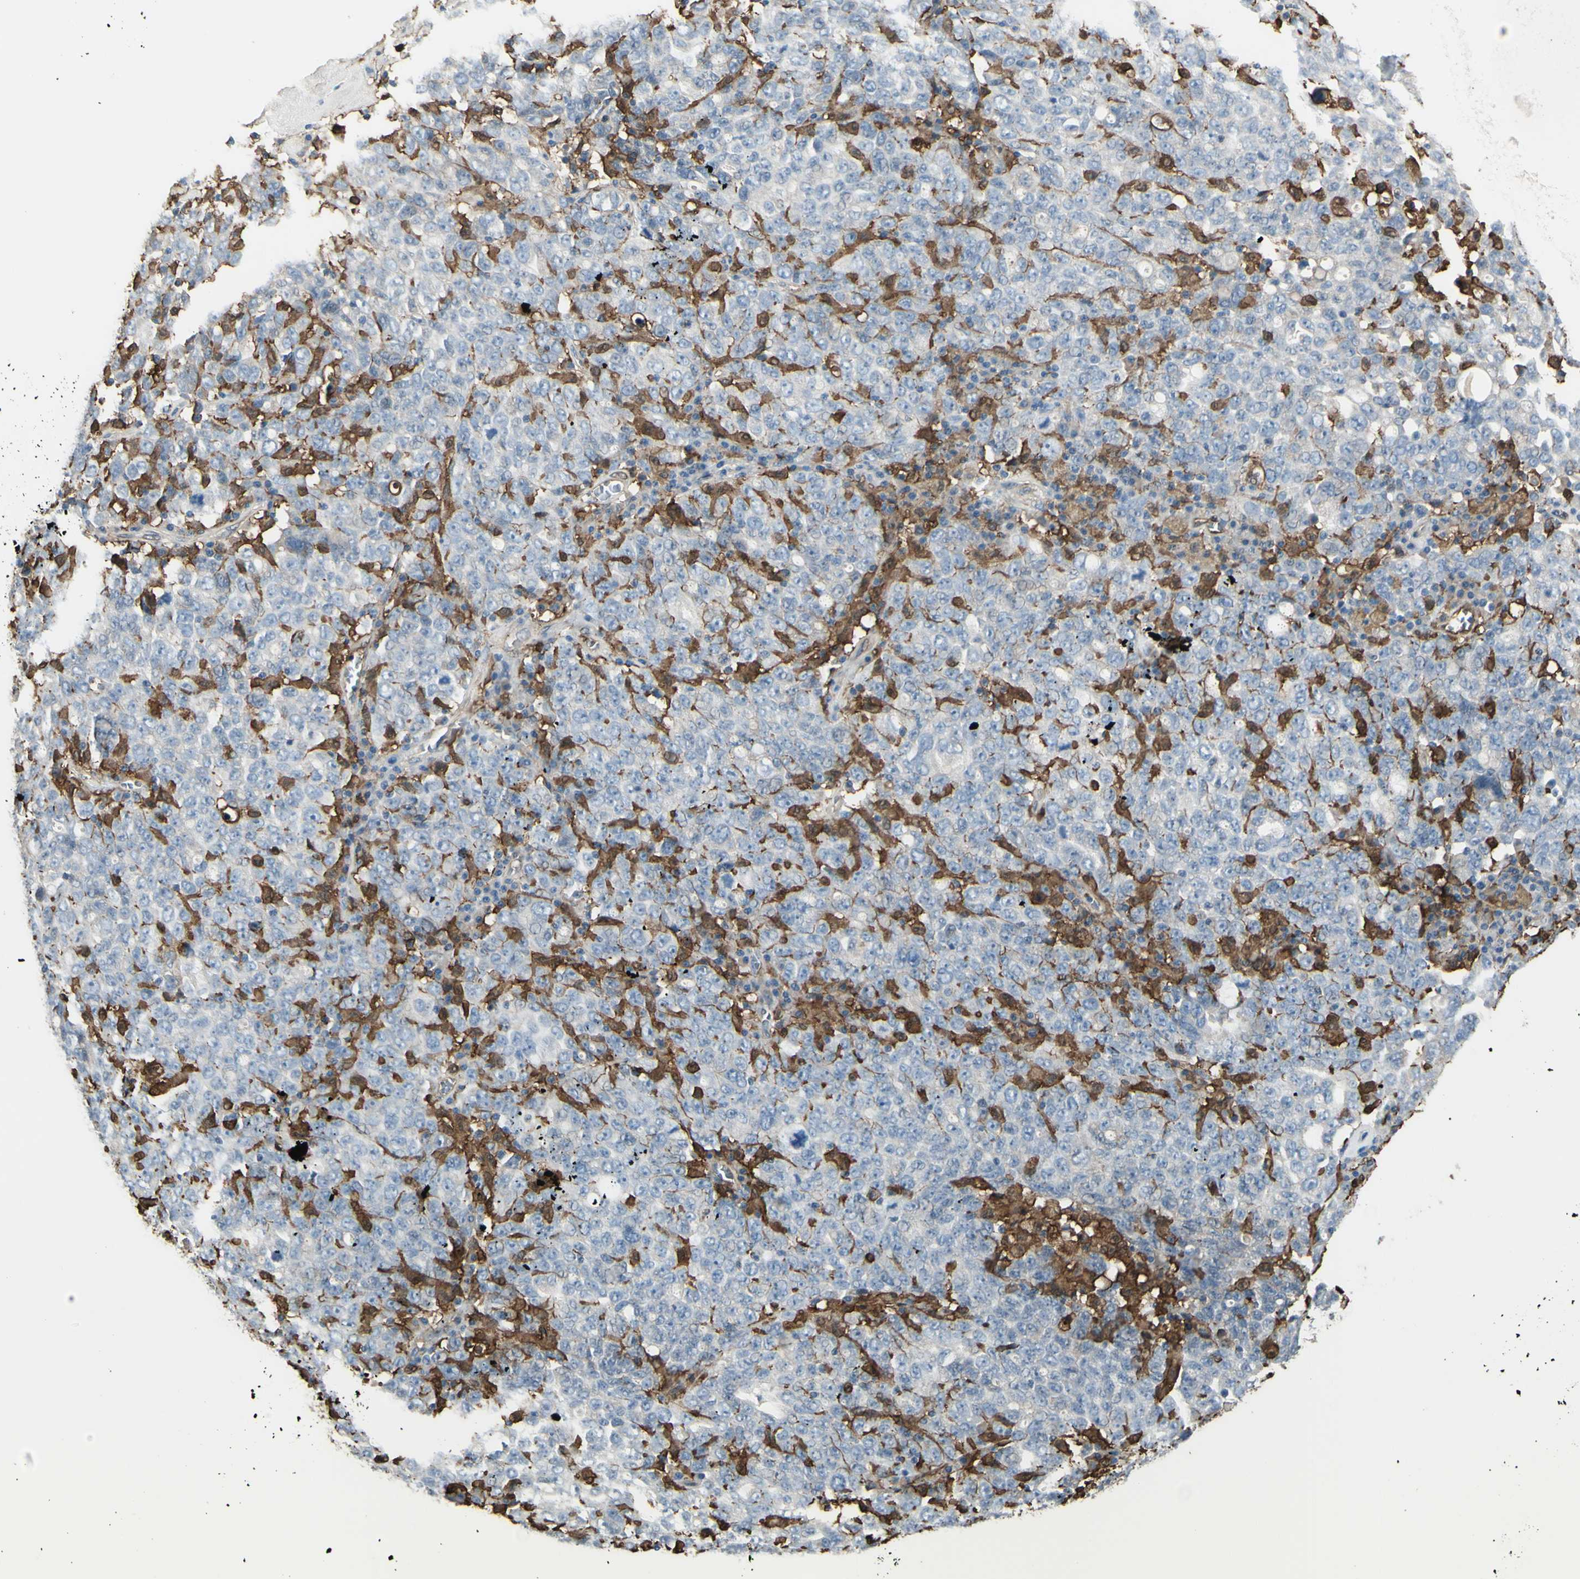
{"staining": {"intensity": "negative", "quantity": "none", "location": "none"}, "tissue": "ovarian cancer", "cell_type": "Tumor cells", "image_type": "cancer", "snomed": [{"axis": "morphology", "description": "Carcinoma, endometroid"}, {"axis": "topography", "description": "Ovary"}], "caption": "High magnification brightfield microscopy of ovarian cancer (endometroid carcinoma) stained with DAB (brown) and counterstained with hematoxylin (blue): tumor cells show no significant expression.", "gene": "GSN", "patient": {"sex": "female", "age": 62}}